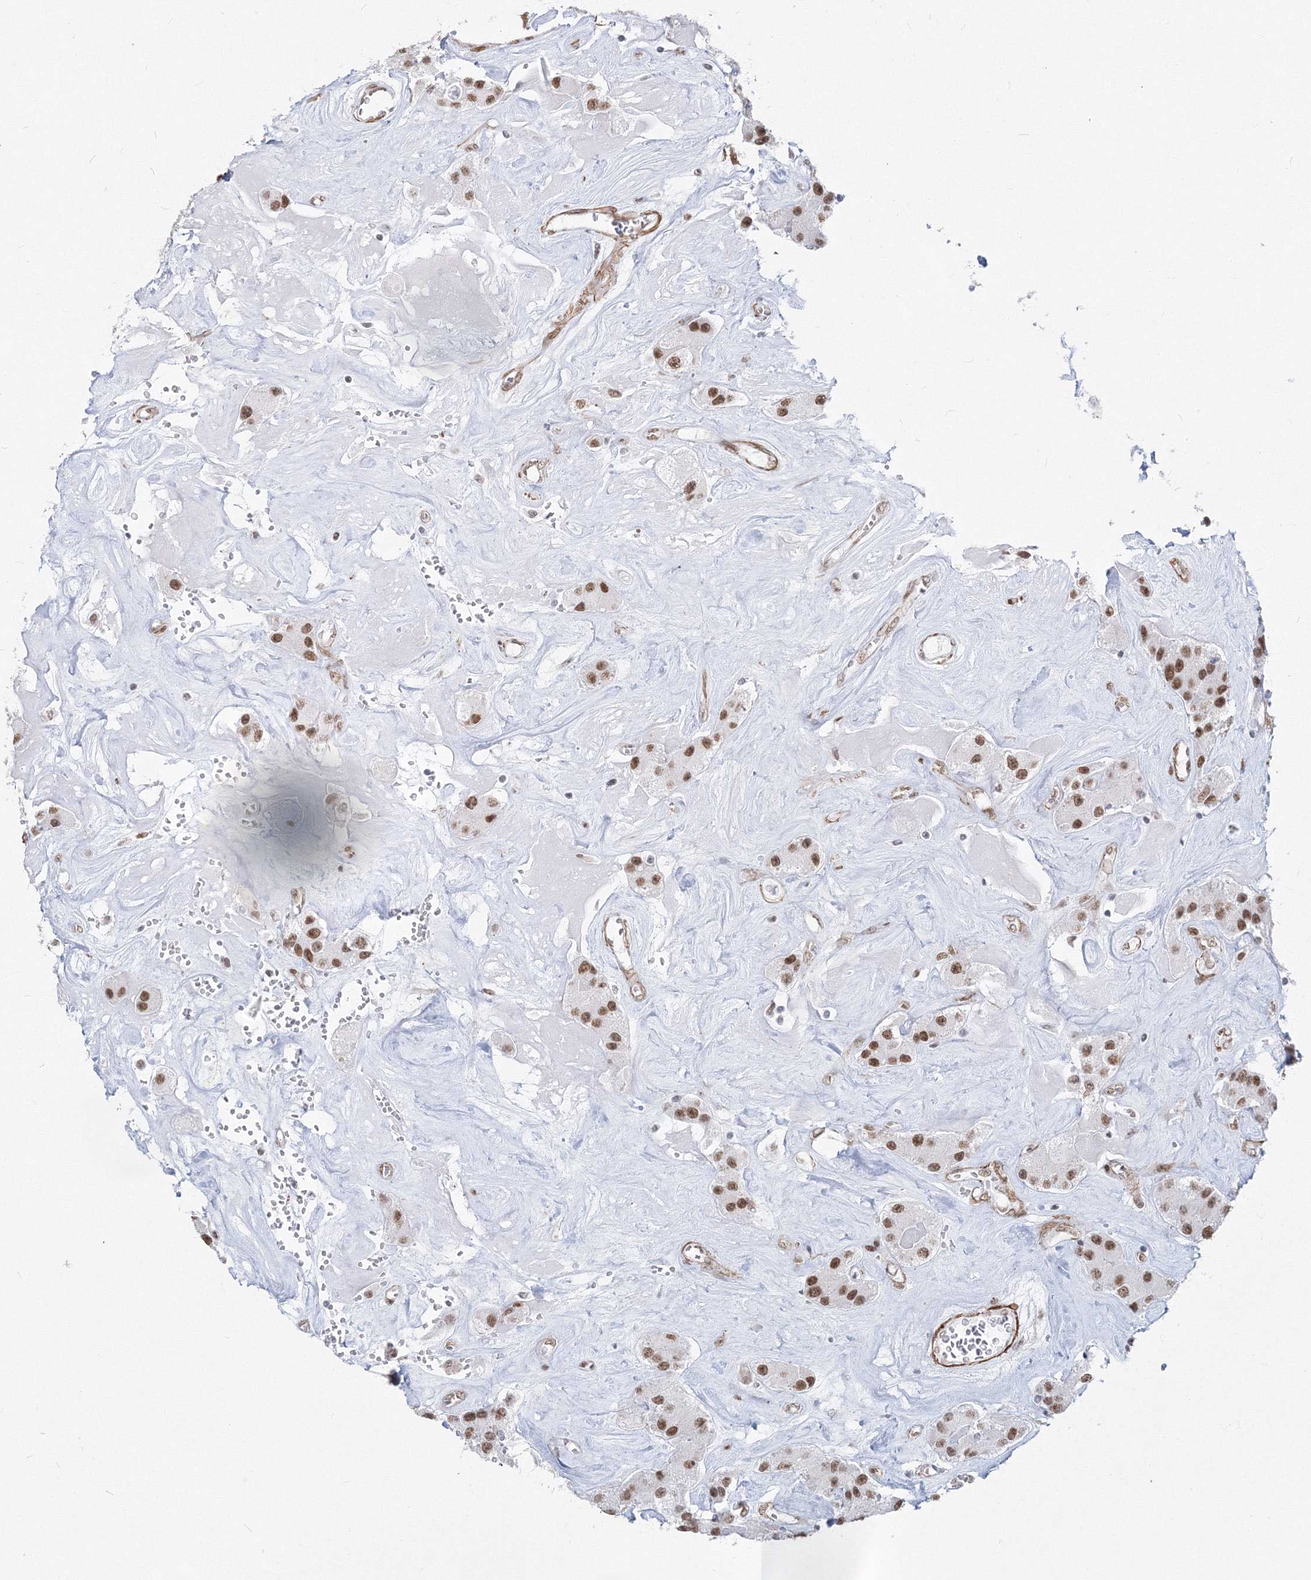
{"staining": {"intensity": "moderate", "quantity": ">75%", "location": "nuclear"}, "tissue": "carcinoid", "cell_type": "Tumor cells", "image_type": "cancer", "snomed": [{"axis": "morphology", "description": "Carcinoid, malignant, NOS"}, {"axis": "topography", "description": "Pancreas"}], "caption": "A micrograph showing moderate nuclear staining in approximately >75% of tumor cells in carcinoid (malignant), as visualized by brown immunohistochemical staining.", "gene": "ZNF638", "patient": {"sex": "male", "age": 41}}